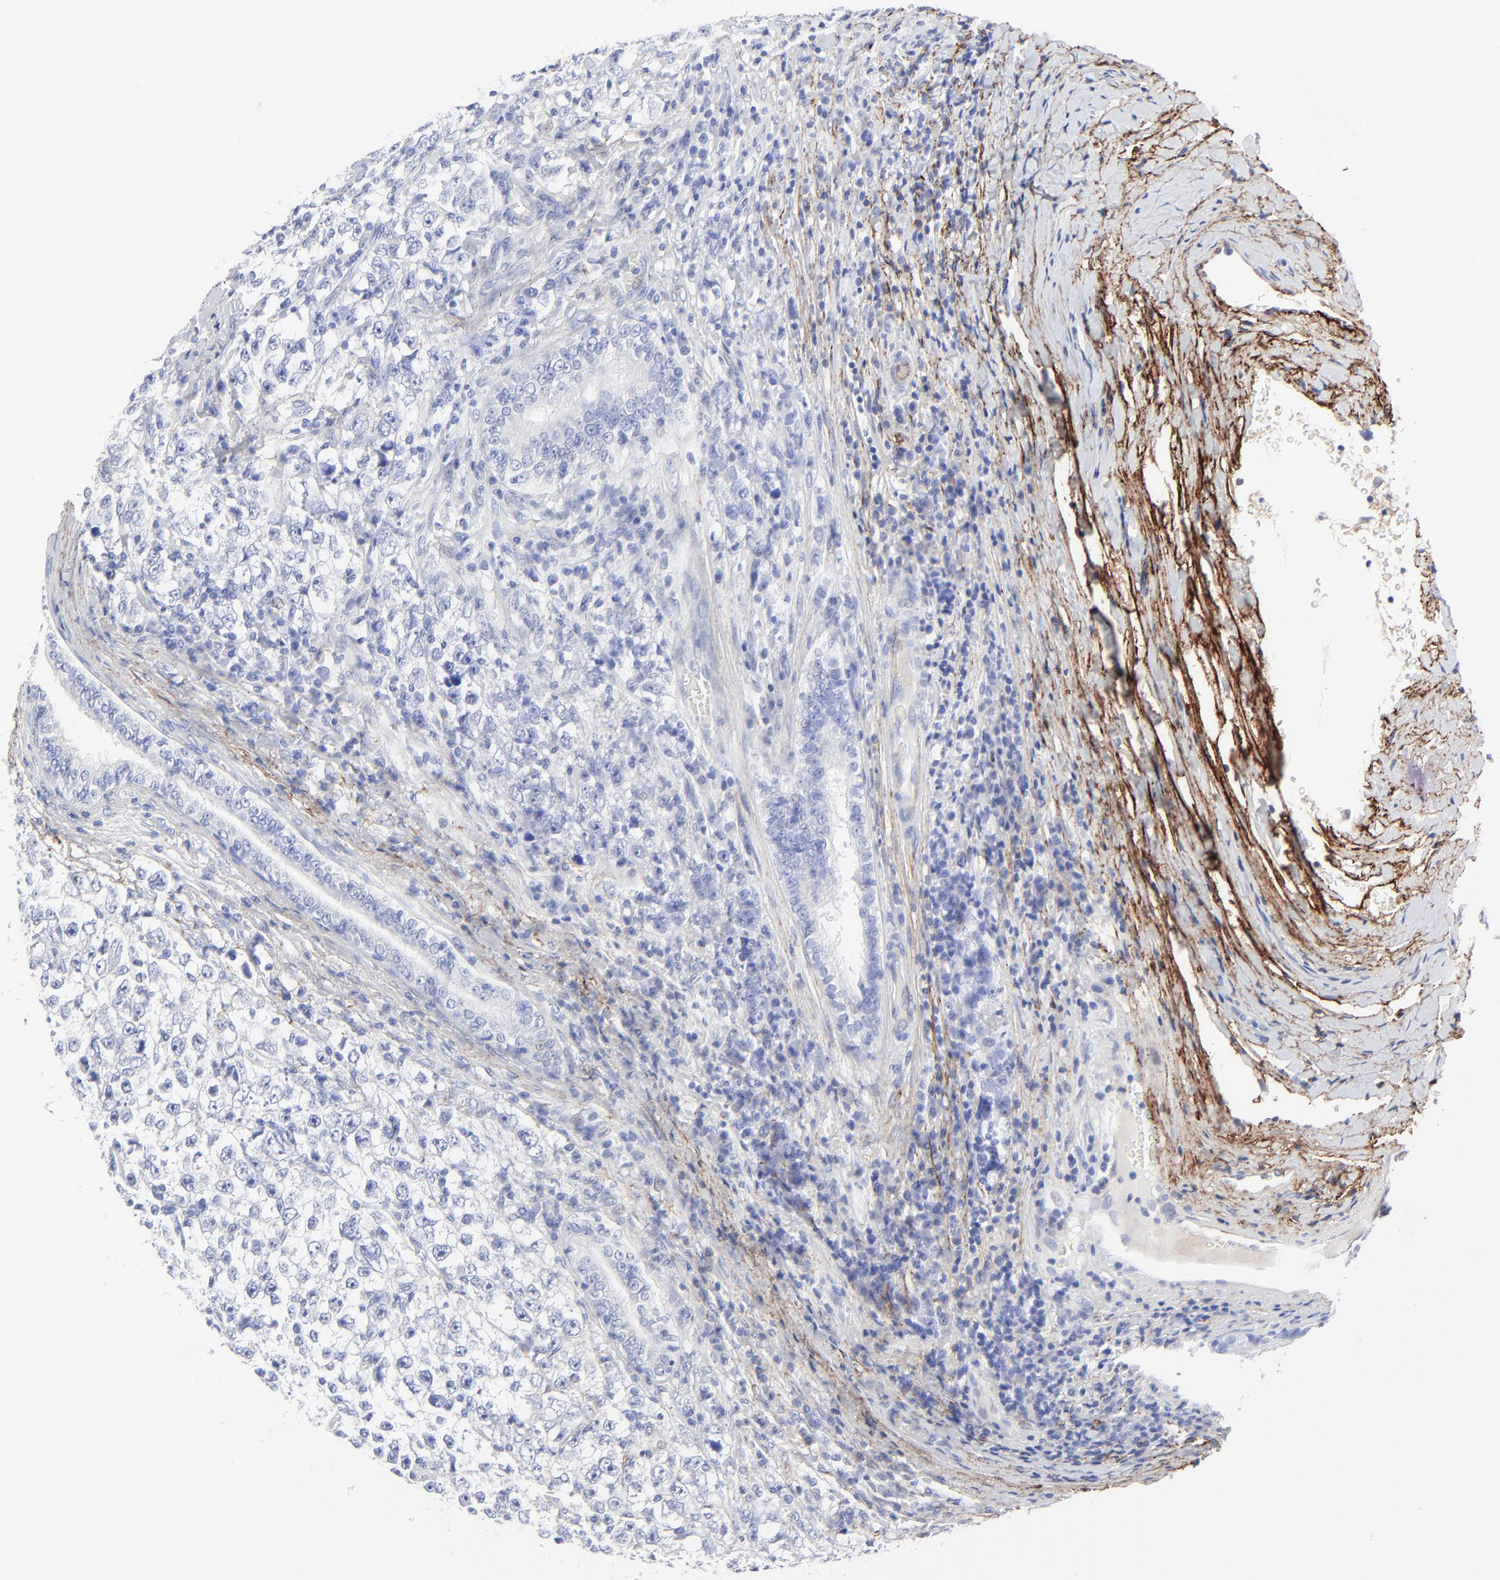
{"staining": {"intensity": "negative", "quantity": "none", "location": "none"}, "tissue": "testis cancer", "cell_type": "Tumor cells", "image_type": "cancer", "snomed": [{"axis": "morphology", "description": "Seminoma, NOS"}, {"axis": "morphology", "description": "Carcinoma, Embryonal, NOS"}, {"axis": "topography", "description": "Testis"}], "caption": "Tumor cells are negative for brown protein staining in seminoma (testis).", "gene": "FBLN2", "patient": {"sex": "male", "age": 30}}